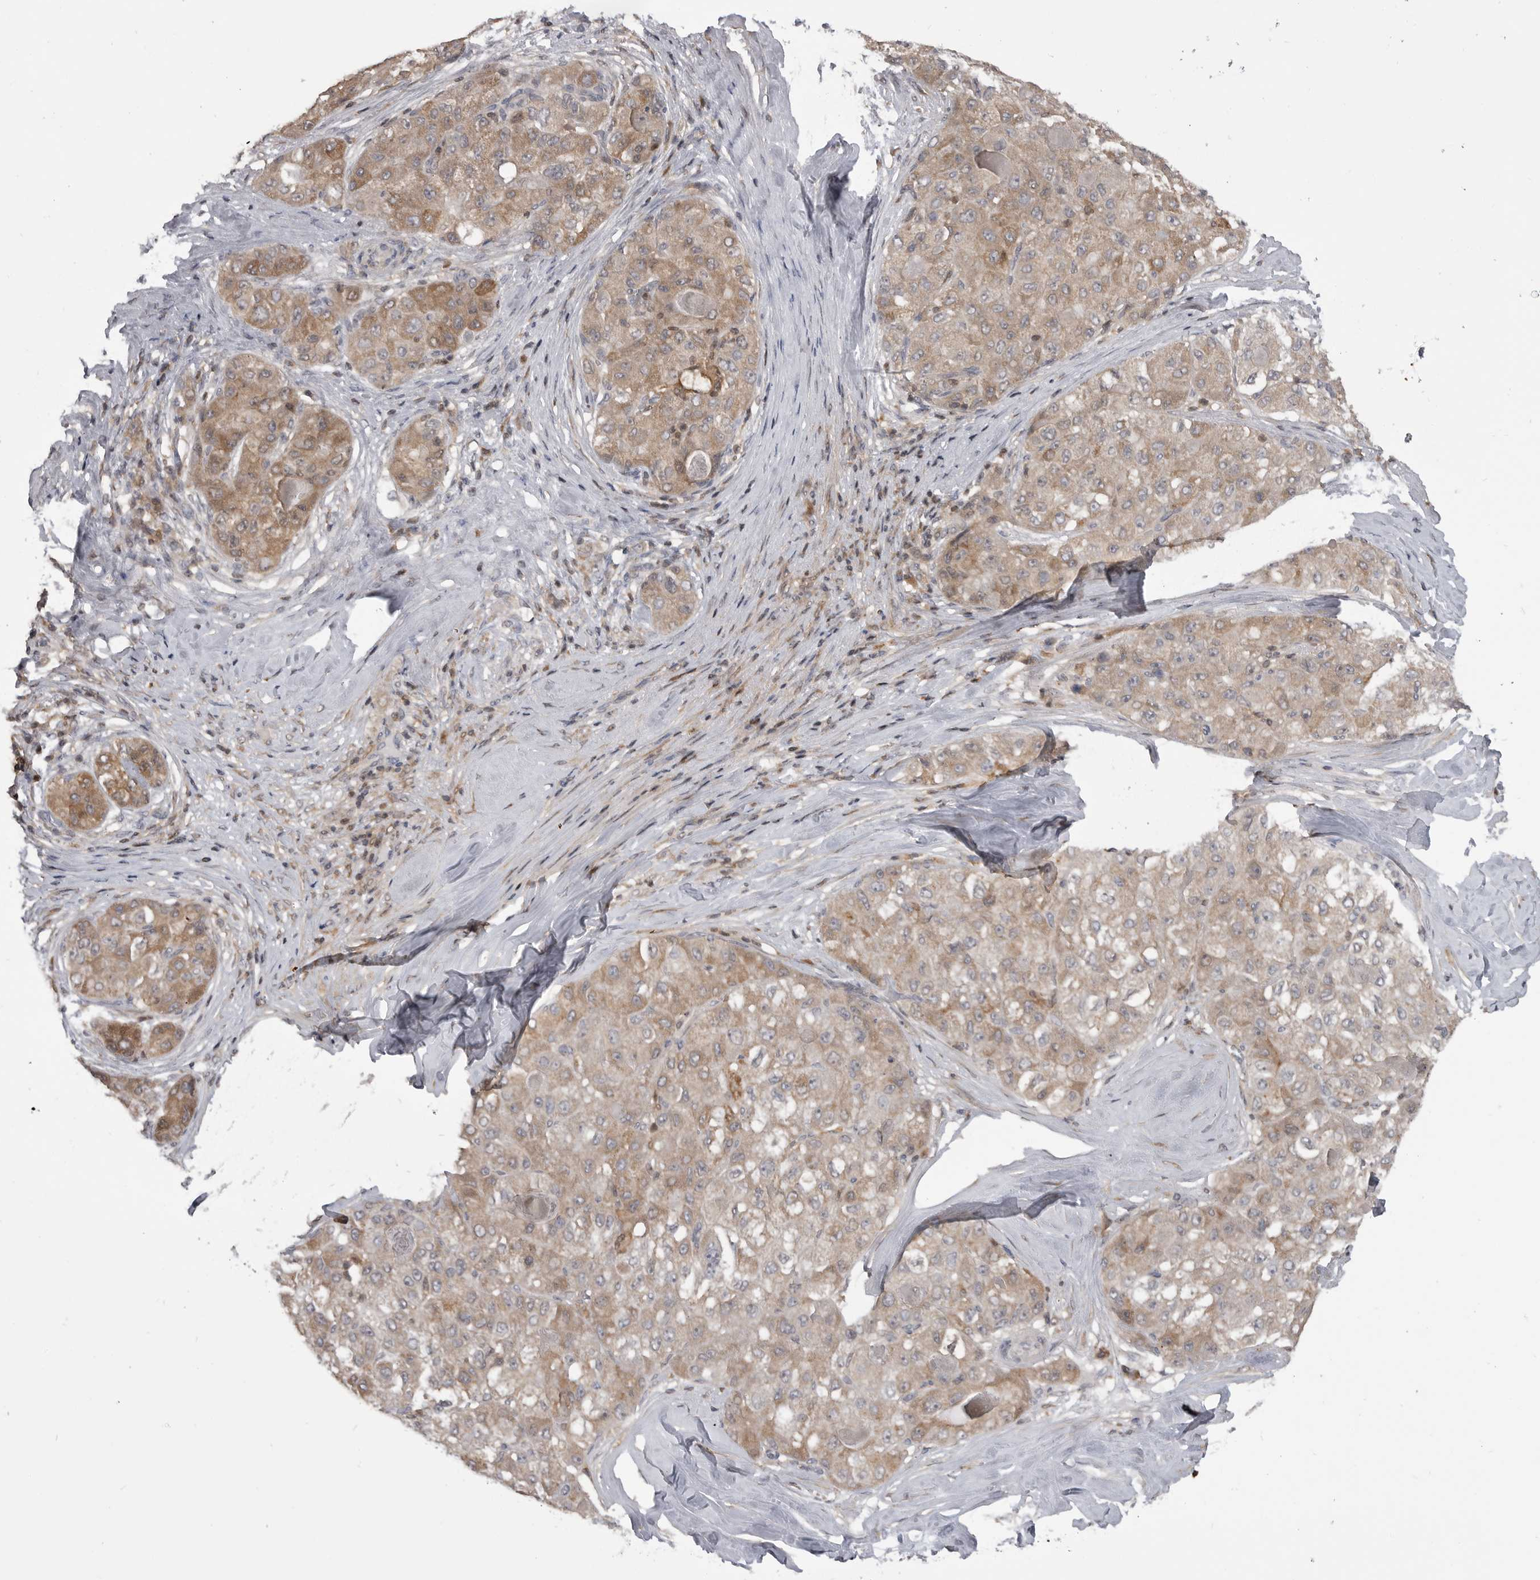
{"staining": {"intensity": "moderate", "quantity": ">75%", "location": "cytoplasmic/membranous"}, "tissue": "liver cancer", "cell_type": "Tumor cells", "image_type": "cancer", "snomed": [{"axis": "morphology", "description": "Carcinoma, Hepatocellular, NOS"}, {"axis": "topography", "description": "Liver"}], "caption": "The image shows a brown stain indicating the presence of a protein in the cytoplasmic/membranous of tumor cells in liver cancer. The staining was performed using DAB to visualize the protein expression in brown, while the nuclei were stained in blue with hematoxylin (Magnification: 20x).", "gene": "MAPK13", "patient": {"sex": "male", "age": 80}}